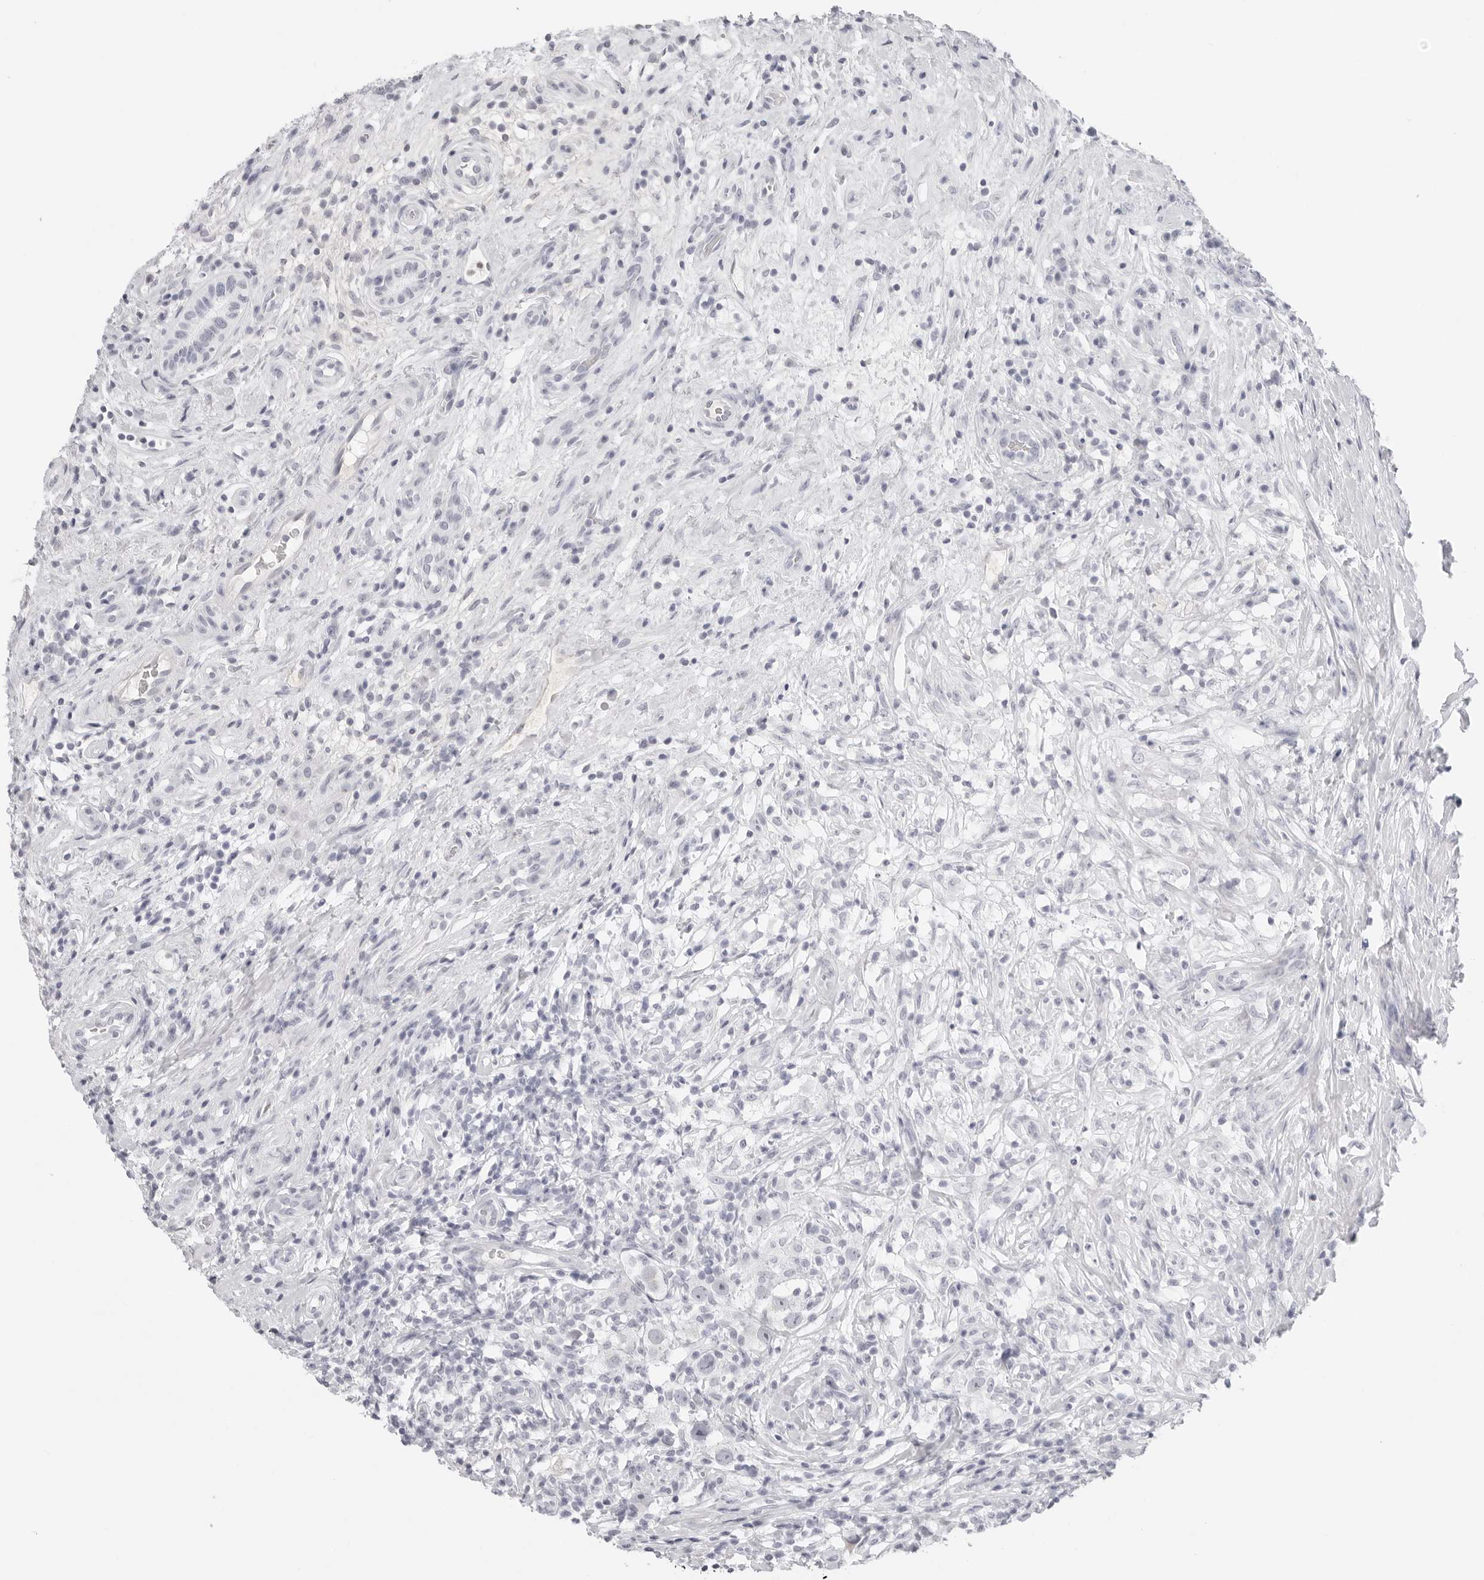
{"staining": {"intensity": "negative", "quantity": "none", "location": "none"}, "tissue": "testis cancer", "cell_type": "Tumor cells", "image_type": "cancer", "snomed": [{"axis": "morphology", "description": "Seminoma, NOS"}, {"axis": "topography", "description": "Testis"}], "caption": "Testis cancer (seminoma) was stained to show a protein in brown. There is no significant positivity in tumor cells.", "gene": "AGMAT", "patient": {"sex": "male", "age": 49}}